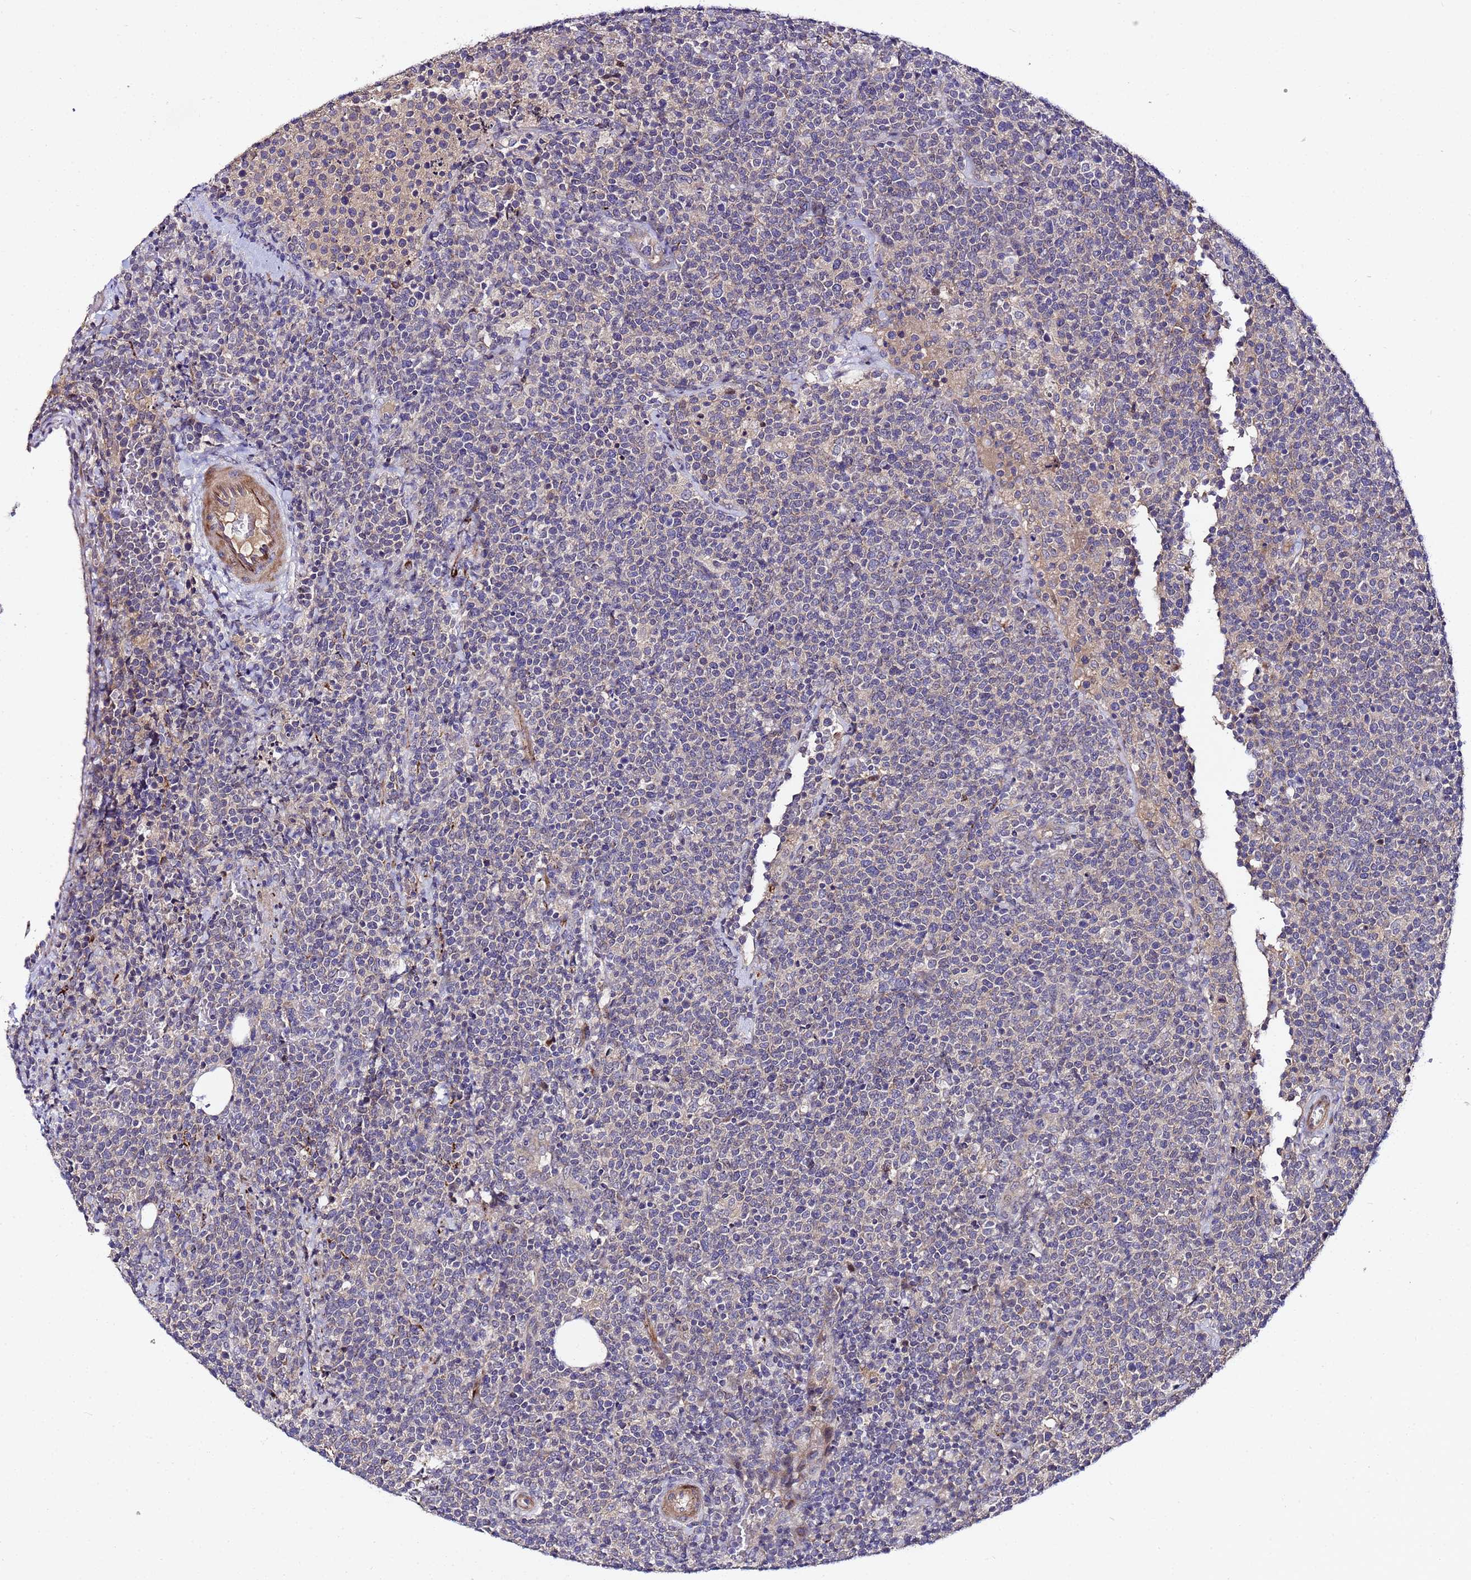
{"staining": {"intensity": "negative", "quantity": "none", "location": "none"}, "tissue": "lymphoma", "cell_type": "Tumor cells", "image_type": "cancer", "snomed": [{"axis": "morphology", "description": "Malignant lymphoma, non-Hodgkin's type, High grade"}, {"axis": "topography", "description": "Lymph node"}], "caption": "IHC micrograph of neoplastic tissue: human lymphoma stained with DAB (3,3'-diaminobenzidine) displays no significant protein expression in tumor cells.", "gene": "PLXDC2", "patient": {"sex": "male", "age": 61}}